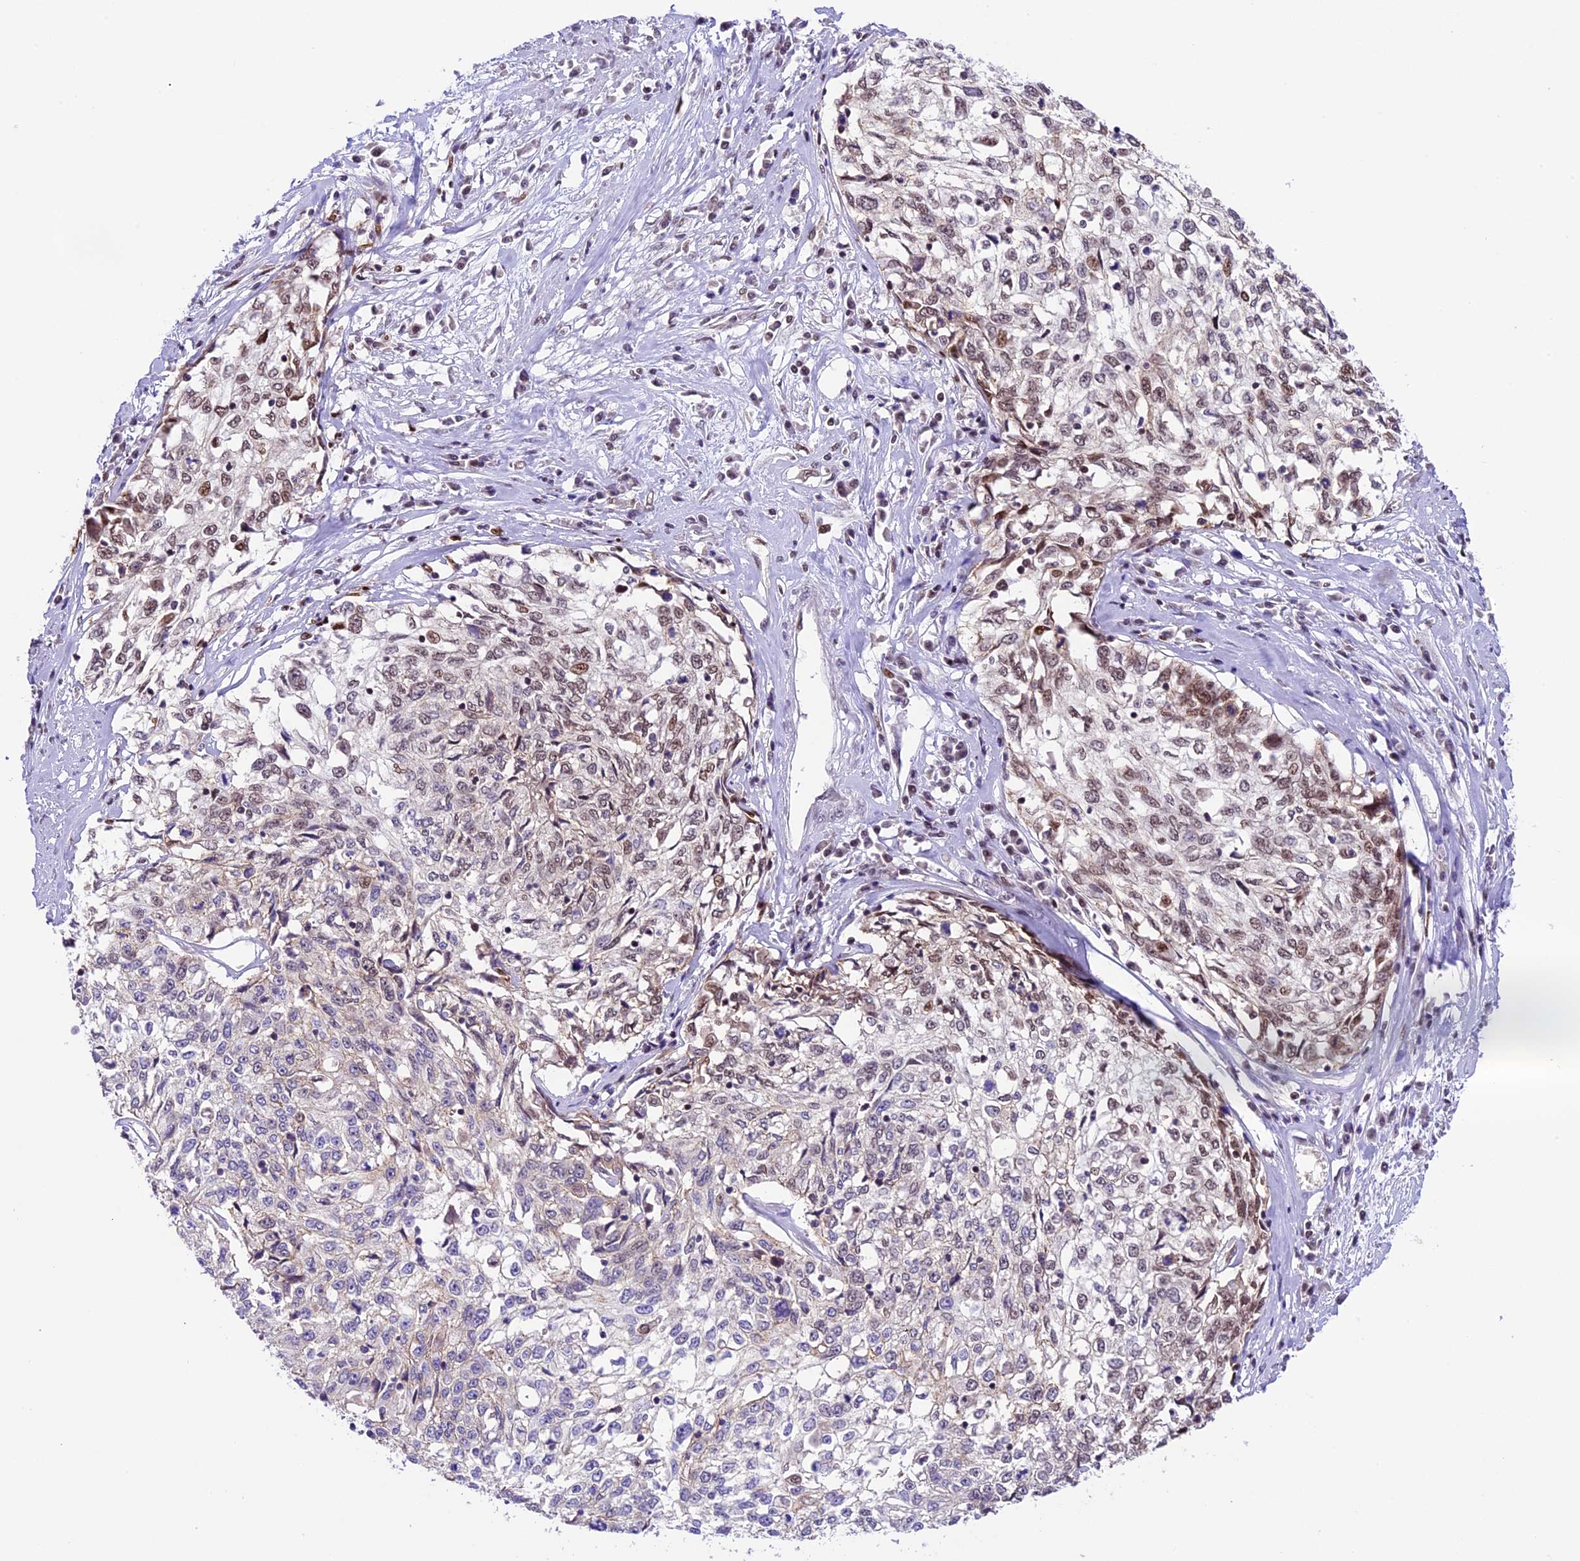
{"staining": {"intensity": "moderate", "quantity": "<25%", "location": "nuclear"}, "tissue": "cervical cancer", "cell_type": "Tumor cells", "image_type": "cancer", "snomed": [{"axis": "morphology", "description": "Squamous cell carcinoma, NOS"}, {"axis": "topography", "description": "Cervix"}], "caption": "Immunohistochemical staining of human cervical cancer exhibits moderate nuclear protein staining in approximately <25% of tumor cells.", "gene": "SHKBP1", "patient": {"sex": "female", "age": 57}}